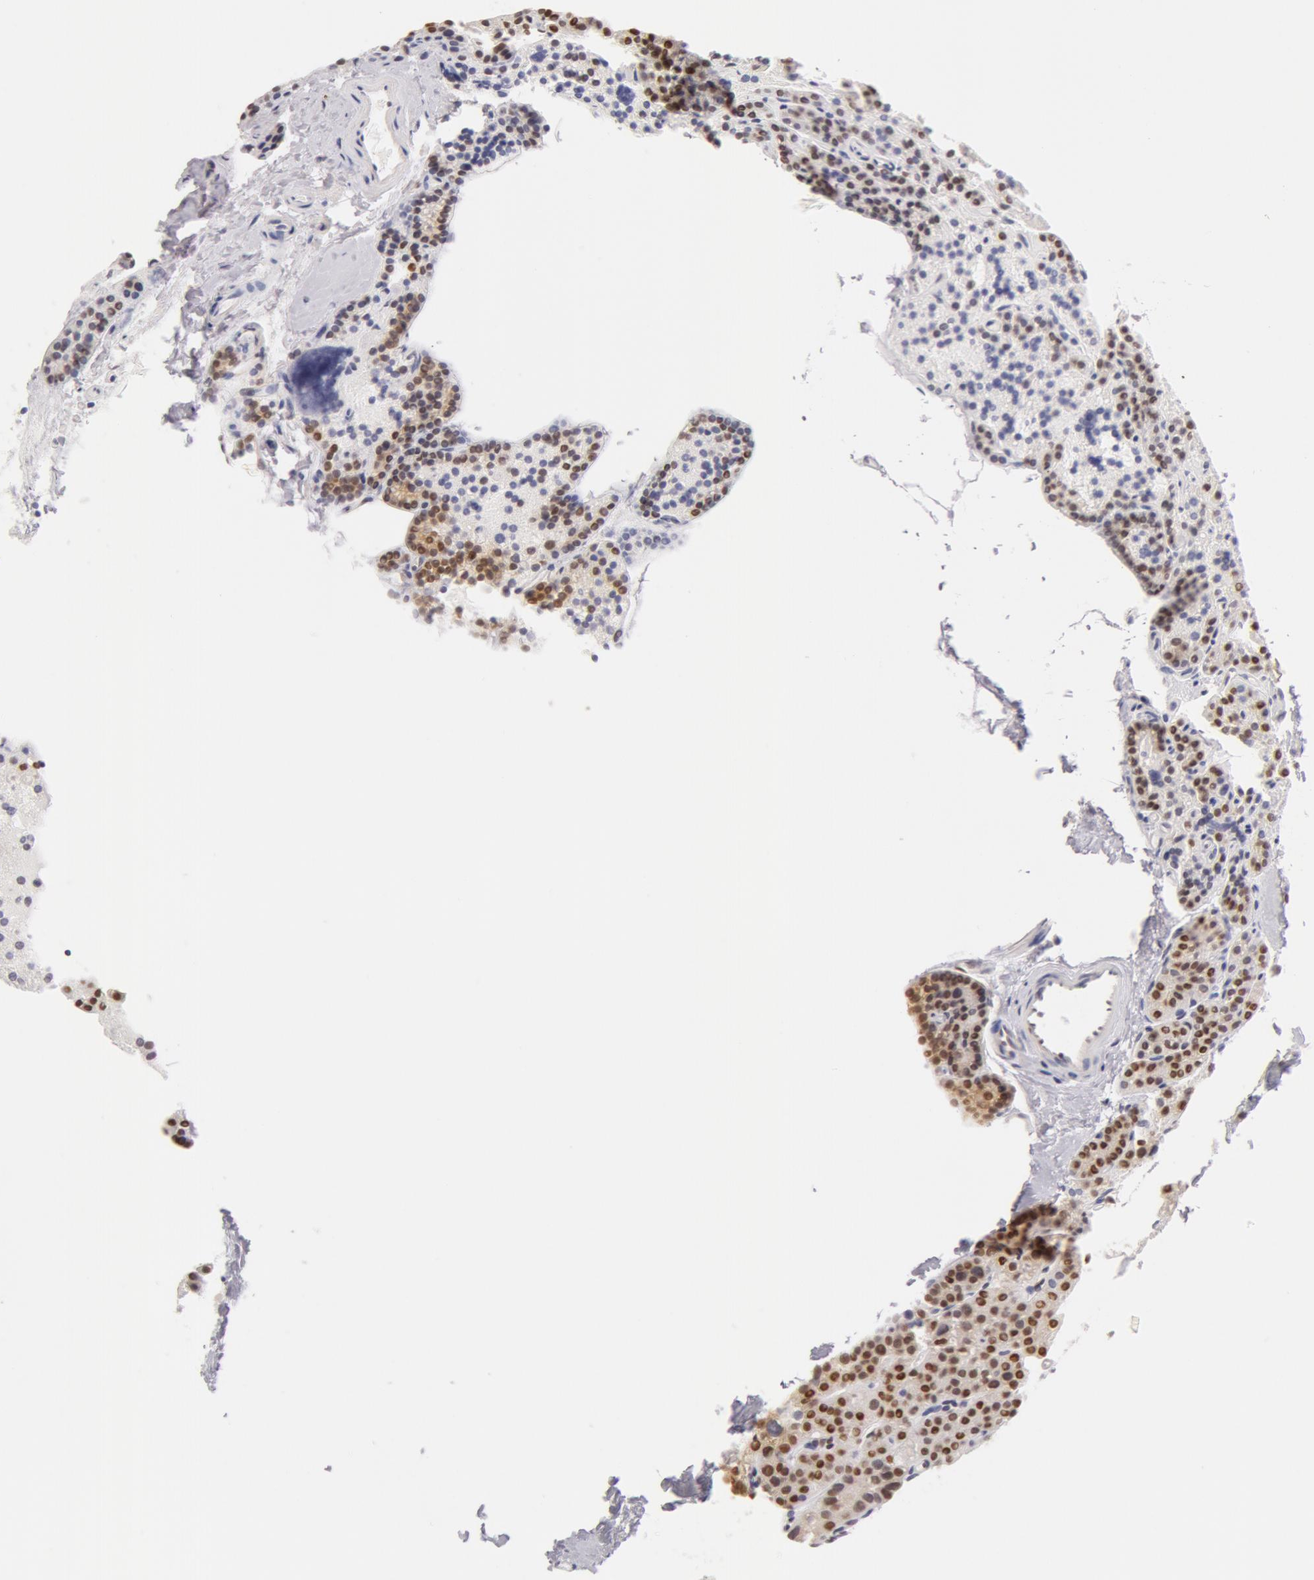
{"staining": {"intensity": "weak", "quantity": "<25%", "location": "none"}, "tissue": "parathyroid gland", "cell_type": "Glandular cells", "image_type": "normal", "snomed": [{"axis": "morphology", "description": "Normal tissue, NOS"}, {"axis": "topography", "description": "Parathyroid gland"}], "caption": "A photomicrograph of parathyroid gland stained for a protein demonstrates no brown staining in glandular cells. (DAB immunohistochemistry, high magnification).", "gene": "DDX3X", "patient": {"sex": "male", "age": 71}}